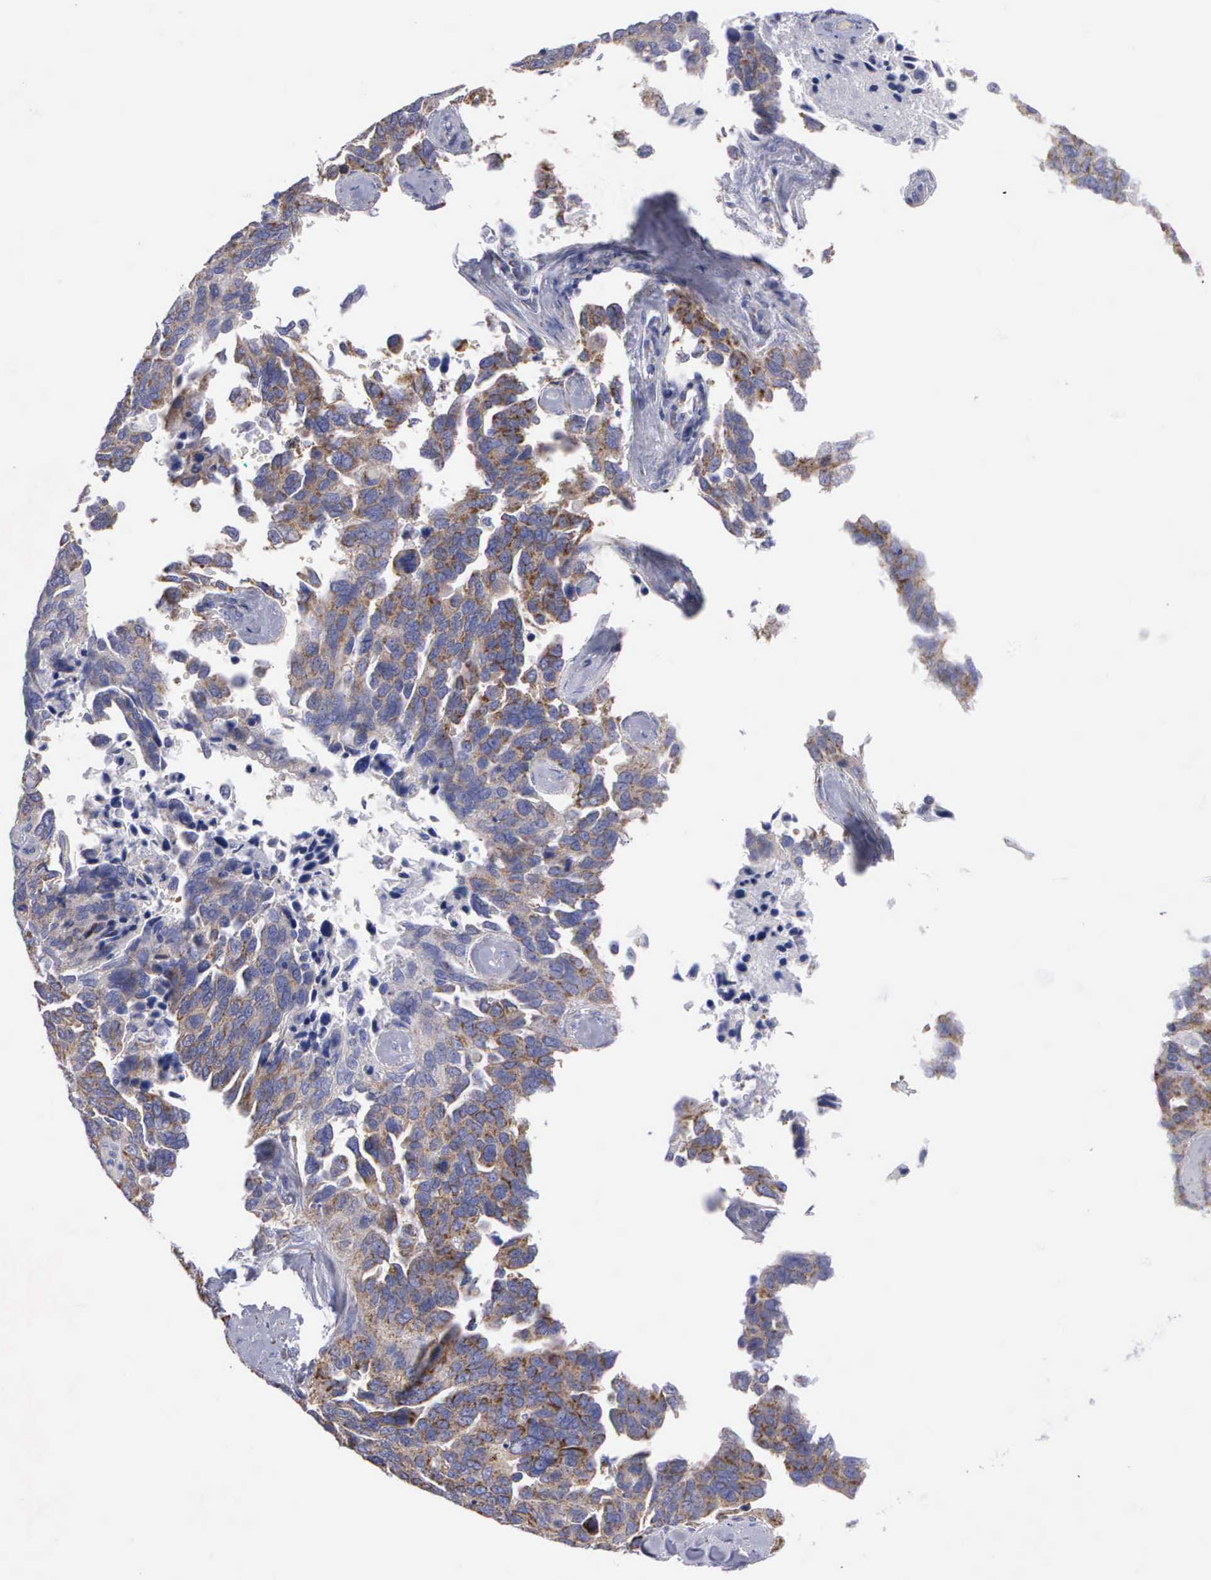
{"staining": {"intensity": "moderate", "quantity": "25%-75%", "location": "cytoplasmic/membranous"}, "tissue": "ovarian cancer", "cell_type": "Tumor cells", "image_type": "cancer", "snomed": [{"axis": "morphology", "description": "Cystadenocarcinoma, serous, NOS"}, {"axis": "topography", "description": "Ovary"}], "caption": "Immunohistochemical staining of serous cystadenocarcinoma (ovarian) demonstrates medium levels of moderate cytoplasmic/membranous protein positivity in approximately 25%-75% of tumor cells.", "gene": "APOOL", "patient": {"sex": "female", "age": 64}}